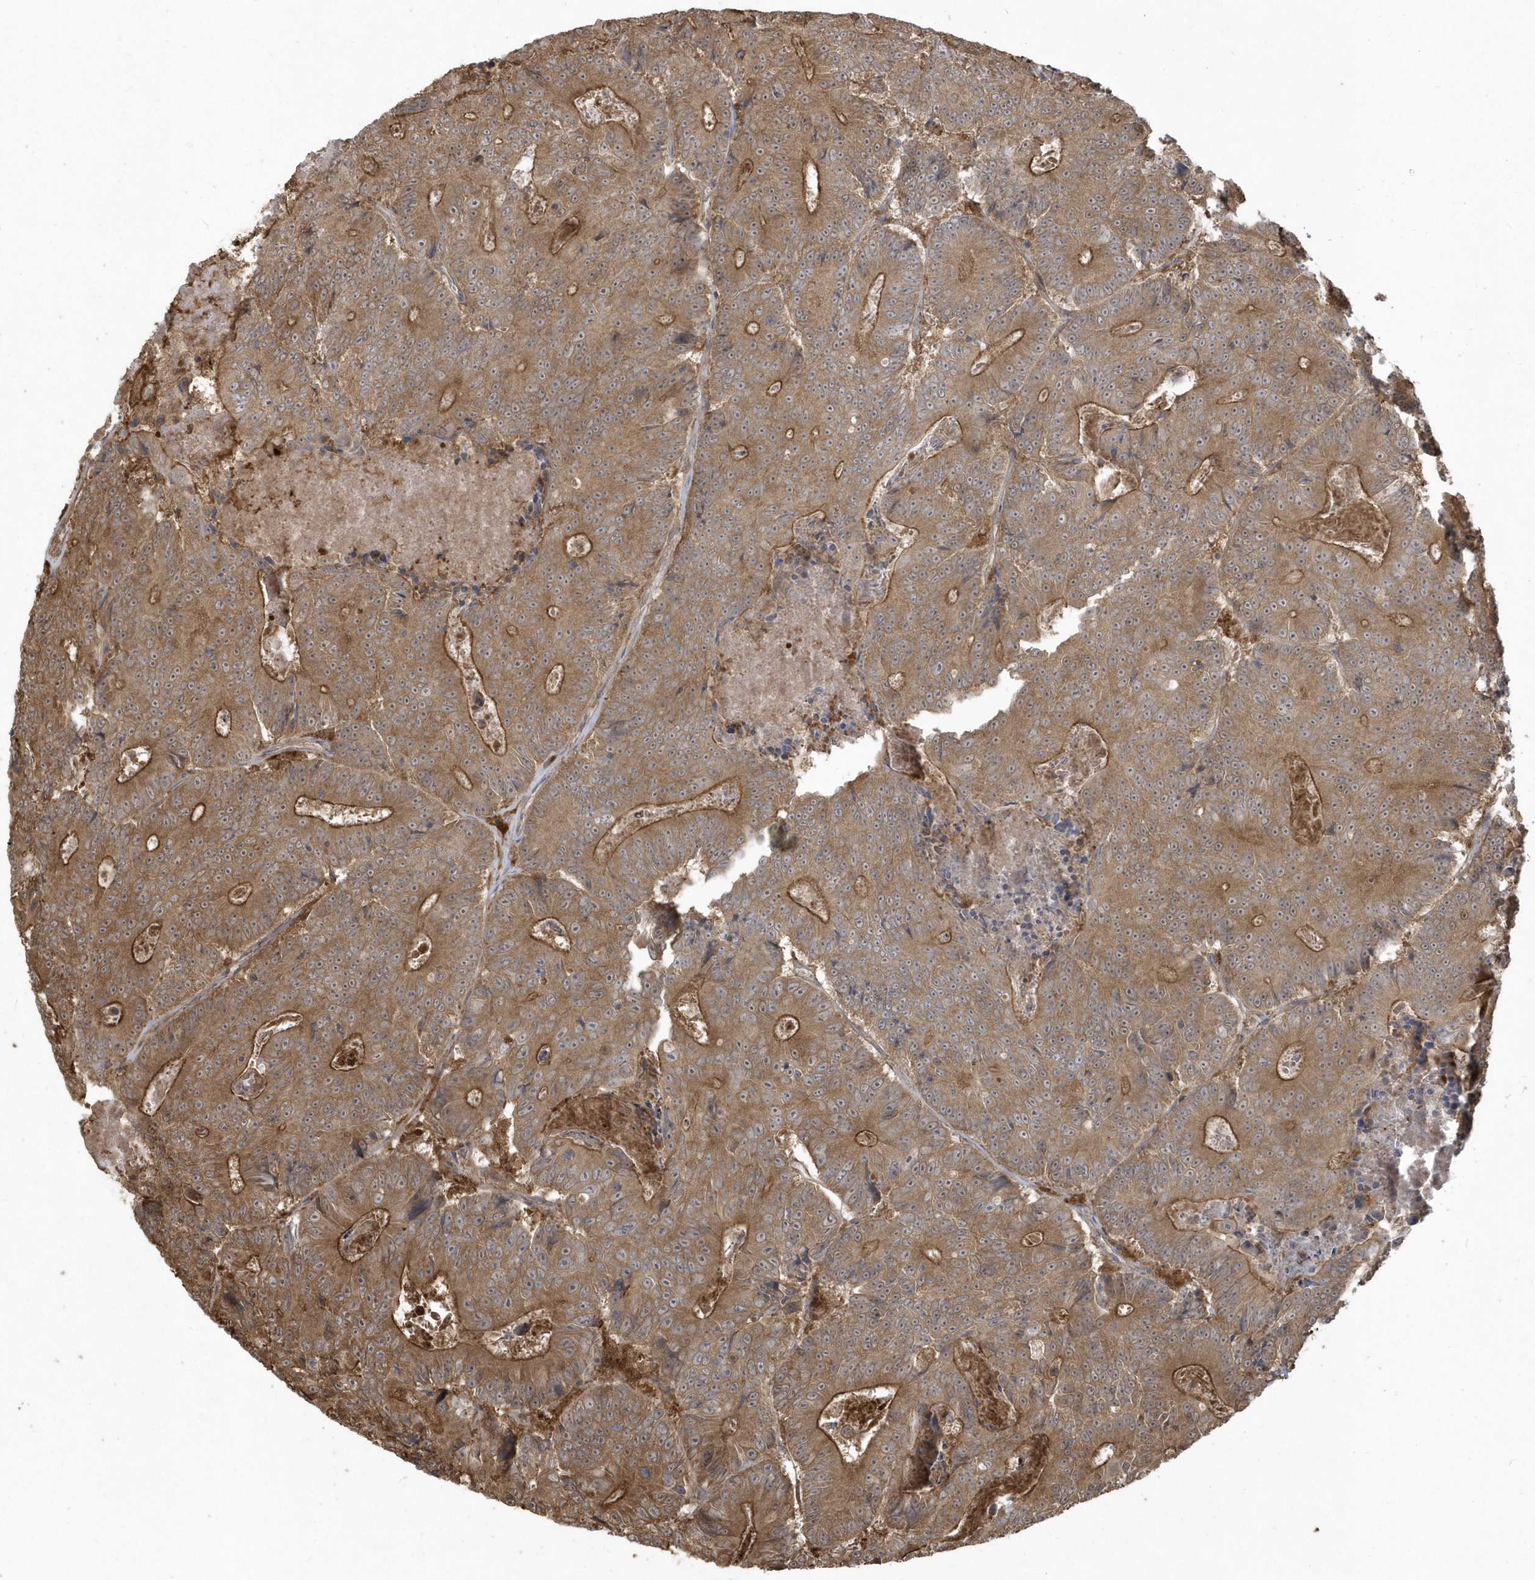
{"staining": {"intensity": "moderate", "quantity": ">75%", "location": "cytoplasmic/membranous"}, "tissue": "colorectal cancer", "cell_type": "Tumor cells", "image_type": "cancer", "snomed": [{"axis": "morphology", "description": "Adenocarcinoma, NOS"}, {"axis": "topography", "description": "Colon"}], "caption": "A brown stain labels moderate cytoplasmic/membranous positivity of a protein in human adenocarcinoma (colorectal) tumor cells. The staining was performed using DAB, with brown indicating positive protein expression. Nuclei are stained blue with hematoxylin.", "gene": "HNMT", "patient": {"sex": "male", "age": 83}}